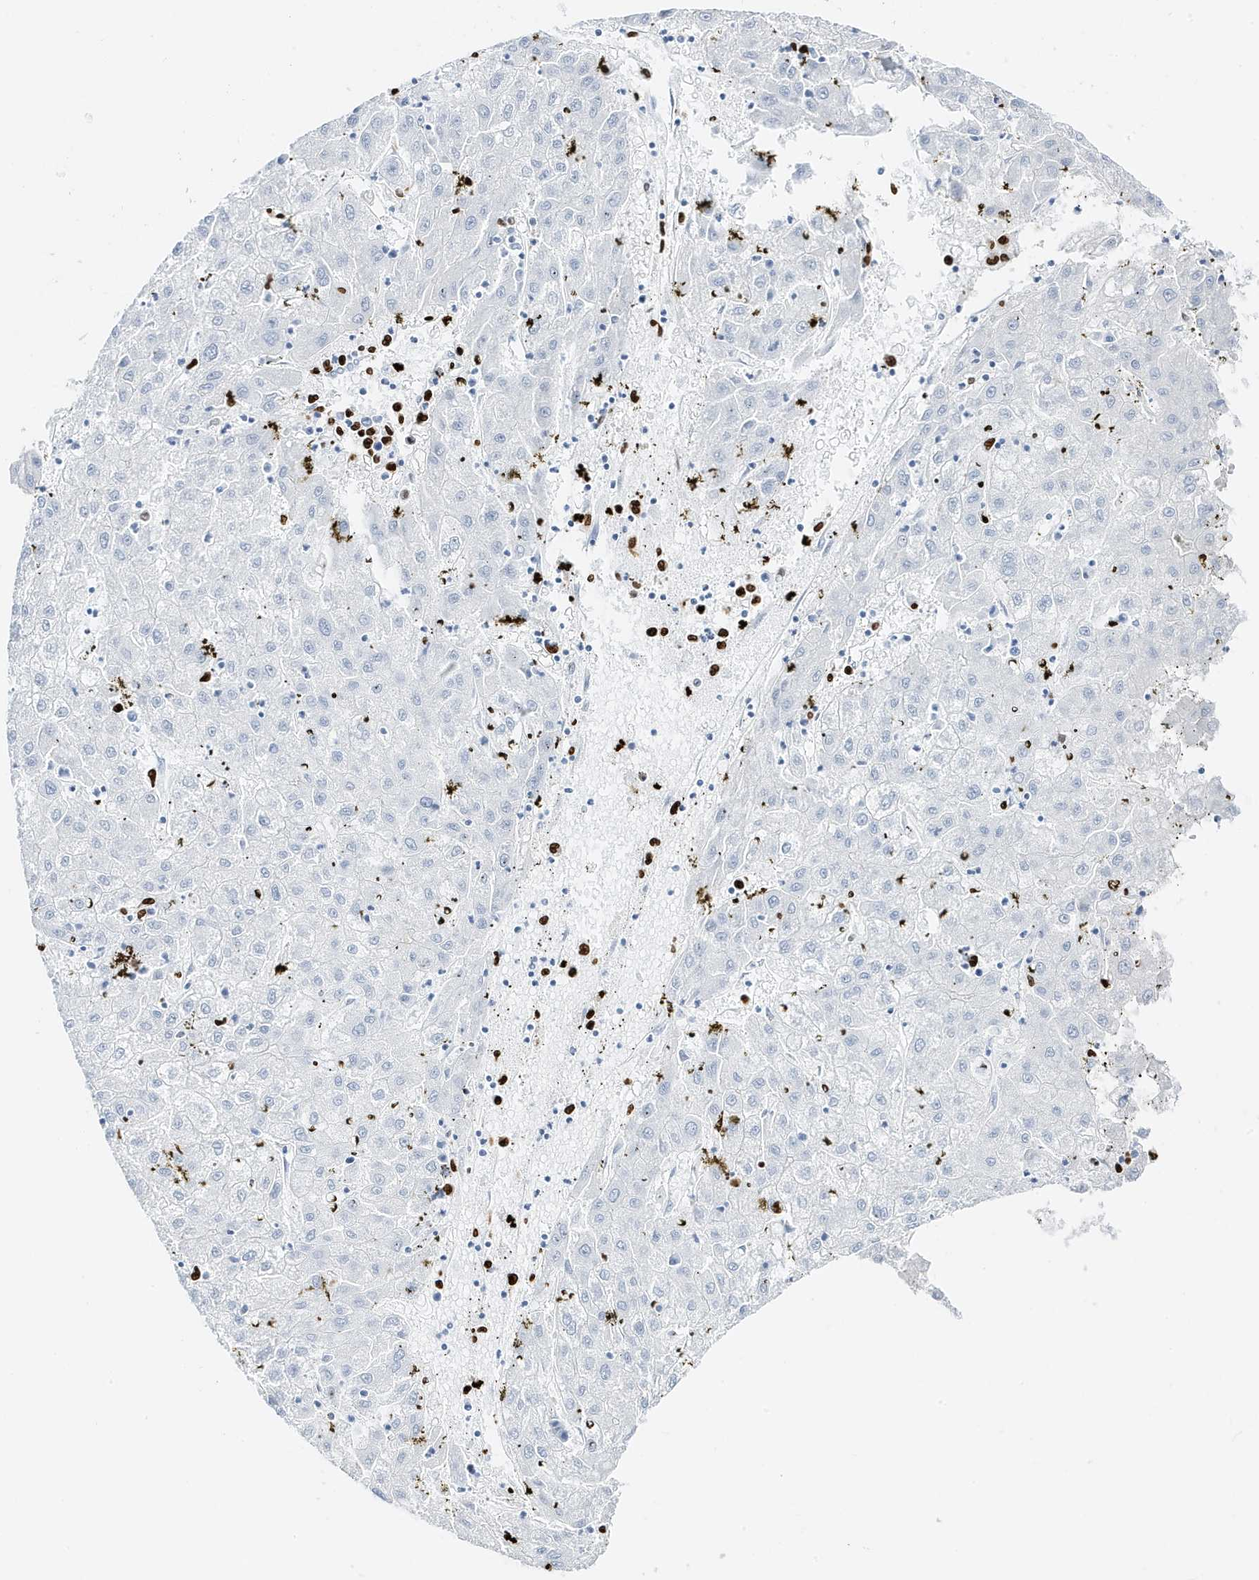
{"staining": {"intensity": "negative", "quantity": "none", "location": "none"}, "tissue": "liver cancer", "cell_type": "Tumor cells", "image_type": "cancer", "snomed": [{"axis": "morphology", "description": "Carcinoma, Hepatocellular, NOS"}, {"axis": "topography", "description": "Liver"}], "caption": "There is no significant expression in tumor cells of liver cancer. Nuclei are stained in blue.", "gene": "MNDA", "patient": {"sex": "male", "age": 72}}